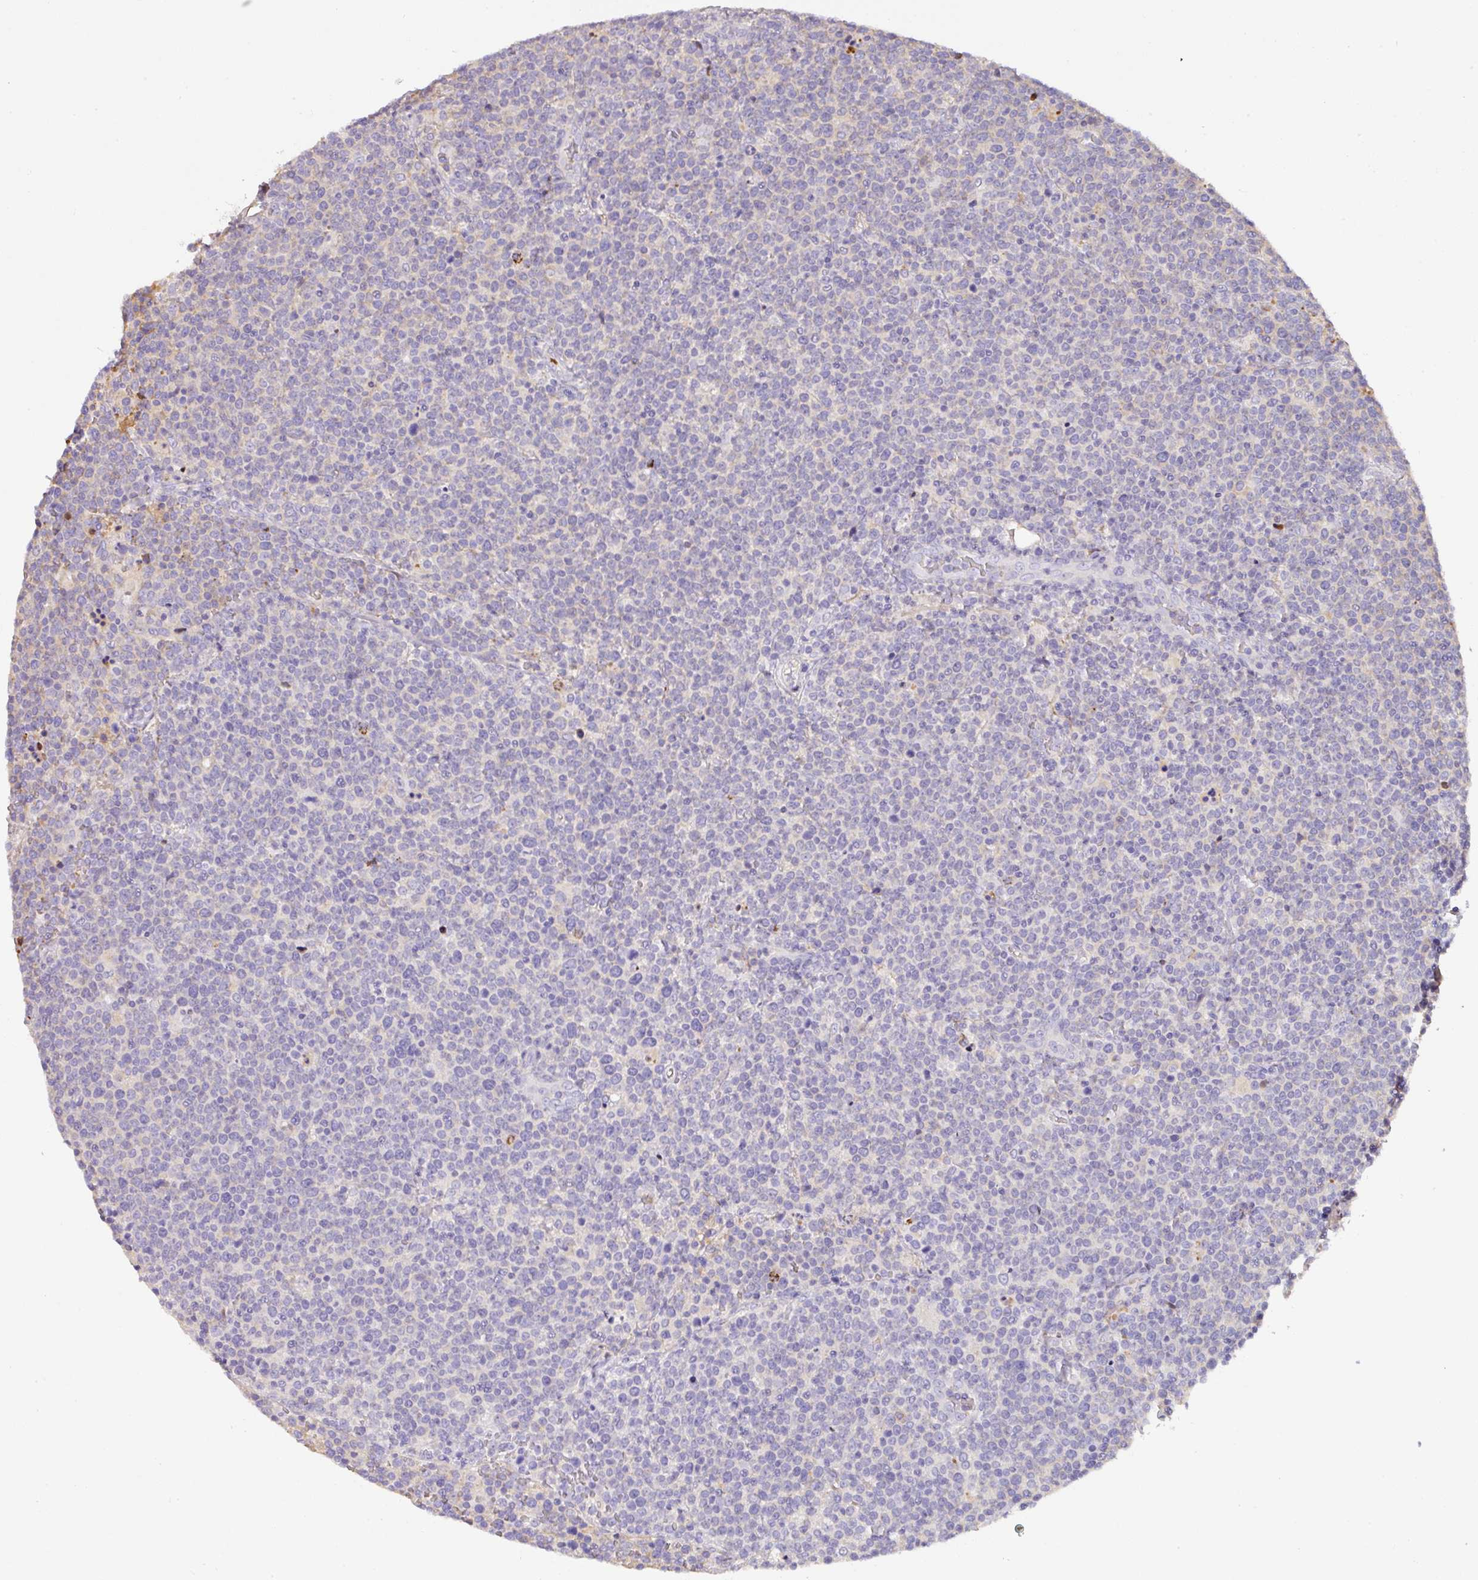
{"staining": {"intensity": "negative", "quantity": "none", "location": "none"}, "tissue": "lymphoma", "cell_type": "Tumor cells", "image_type": "cancer", "snomed": [{"axis": "morphology", "description": "Malignant lymphoma, non-Hodgkin's type, High grade"}, {"axis": "topography", "description": "Lymph node"}], "caption": "Malignant lymphoma, non-Hodgkin's type (high-grade) stained for a protein using immunohistochemistry (IHC) displays no positivity tumor cells.", "gene": "CCZ1", "patient": {"sex": "male", "age": 61}}